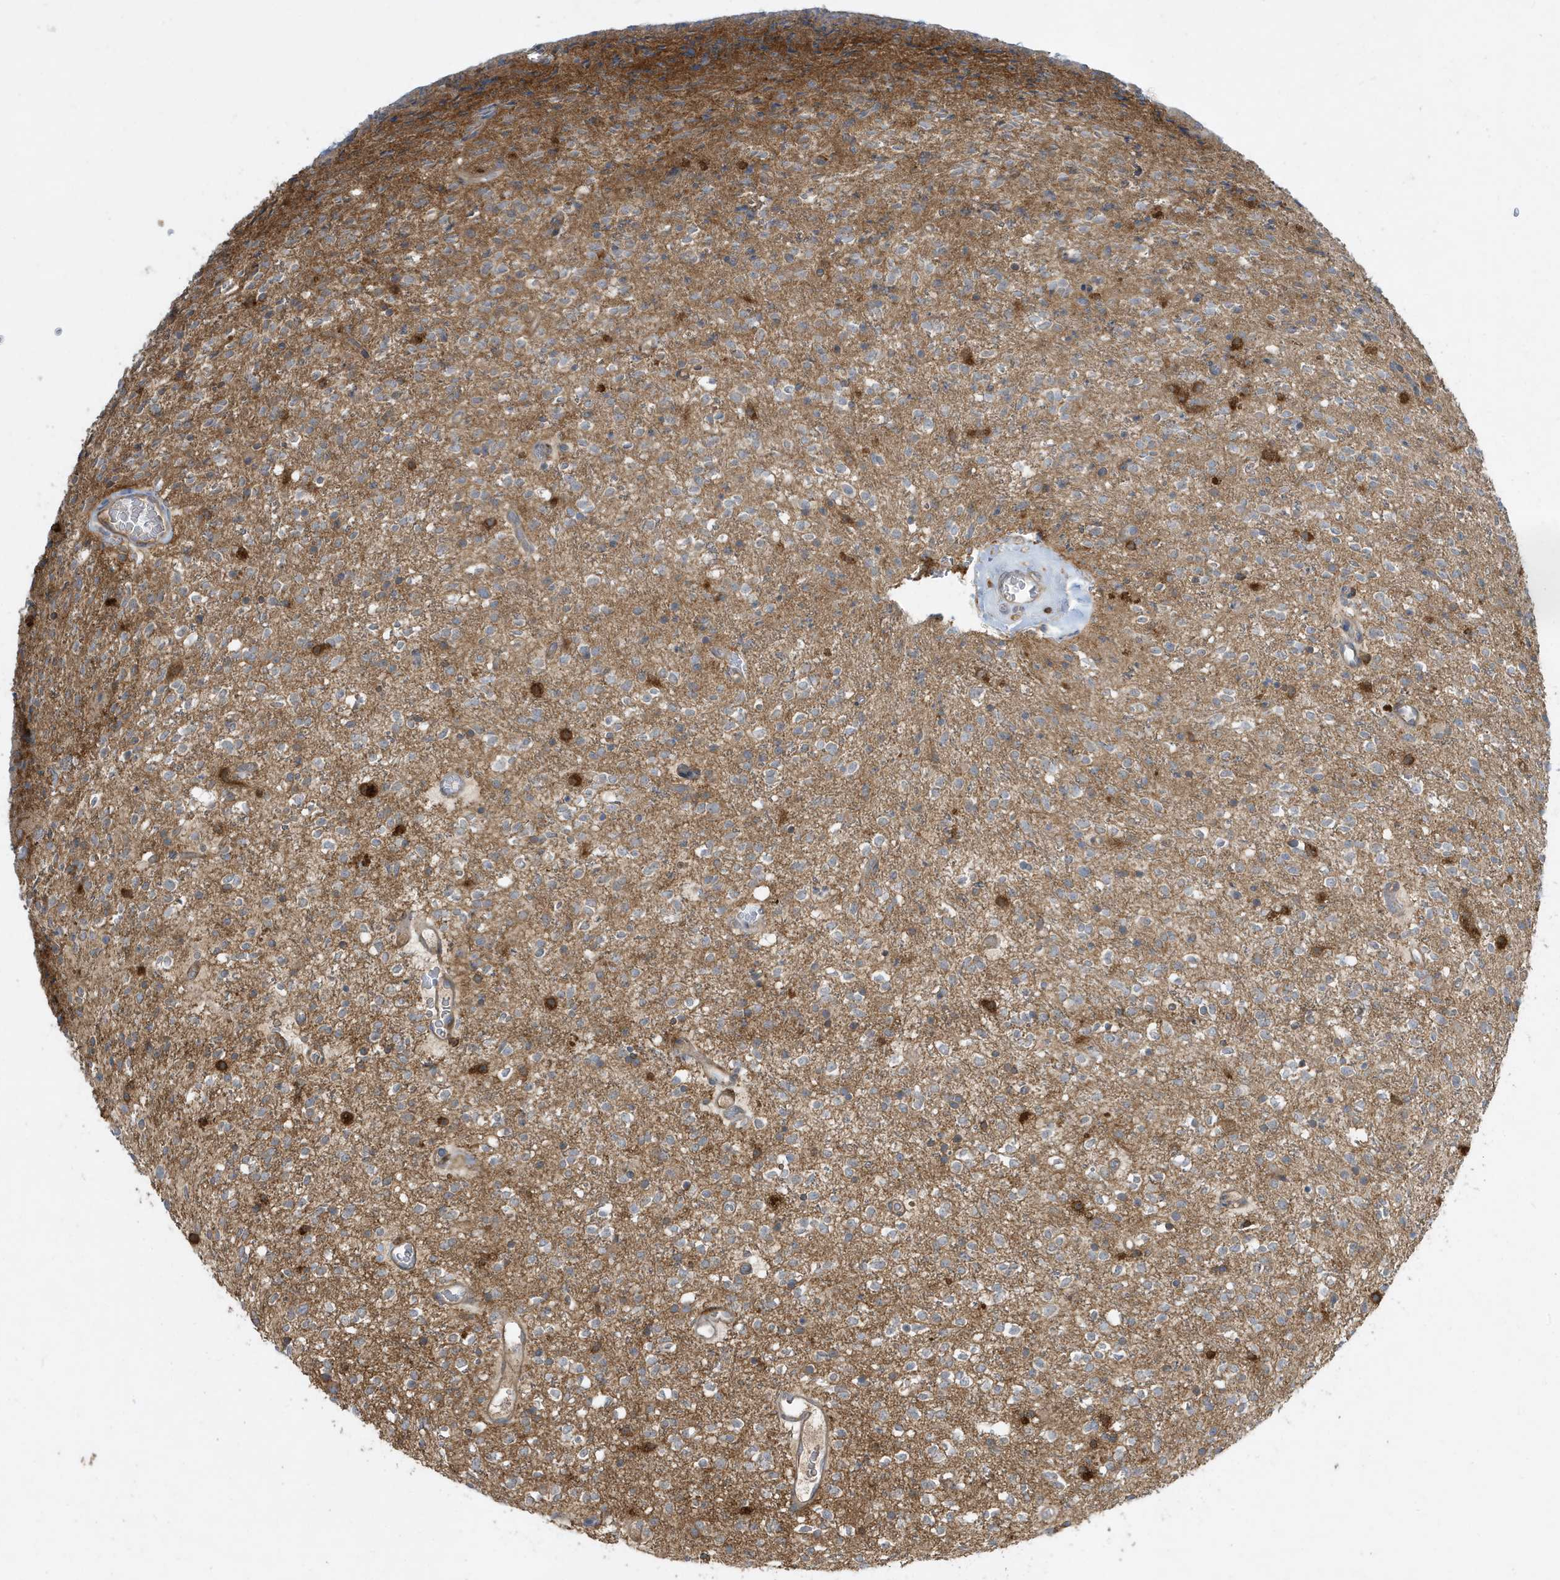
{"staining": {"intensity": "negative", "quantity": "none", "location": "none"}, "tissue": "glioma", "cell_type": "Tumor cells", "image_type": "cancer", "snomed": [{"axis": "morphology", "description": "Glioma, malignant, High grade"}, {"axis": "topography", "description": "Brain"}], "caption": "There is no significant positivity in tumor cells of malignant high-grade glioma.", "gene": "ABTB1", "patient": {"sex": "male", "age": 34}}